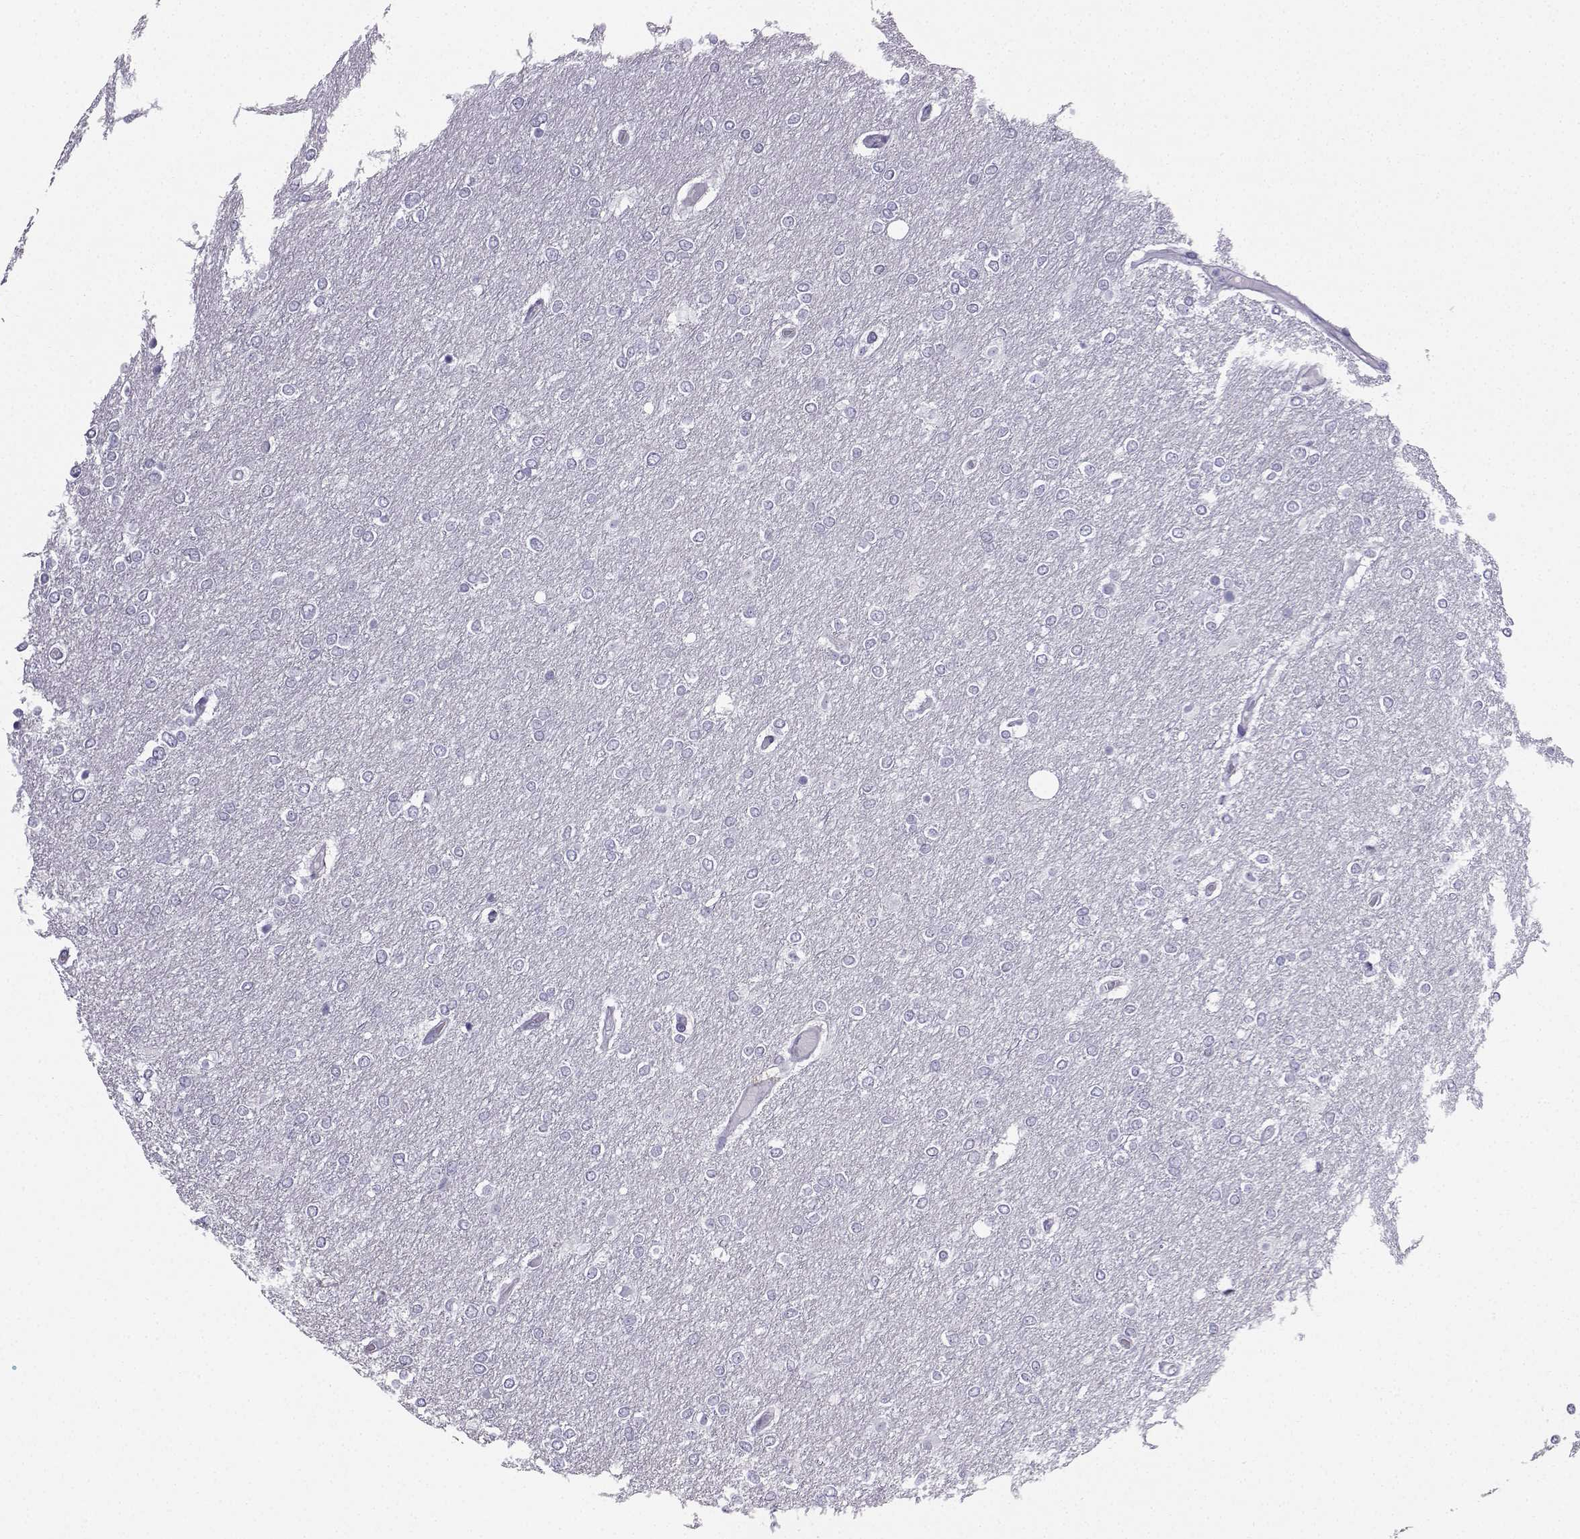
{"staining": {"intensity": "negative", "quantity": "none", "location": "none"}, "tissue": "glioma", "cell_type": "Tumor cells", "image_type": "cancer", "snomed": [{"axis": "morphology", "description": "Glioma, malignant, High grade"}, {"axis": "topography", "description": "Brain"}], "caption": "Protein analysis of glioma reveals no significant staining in tumor cells.", "gene": "ZBTB8B", "patient": {"sex": "female", "age": 61}}